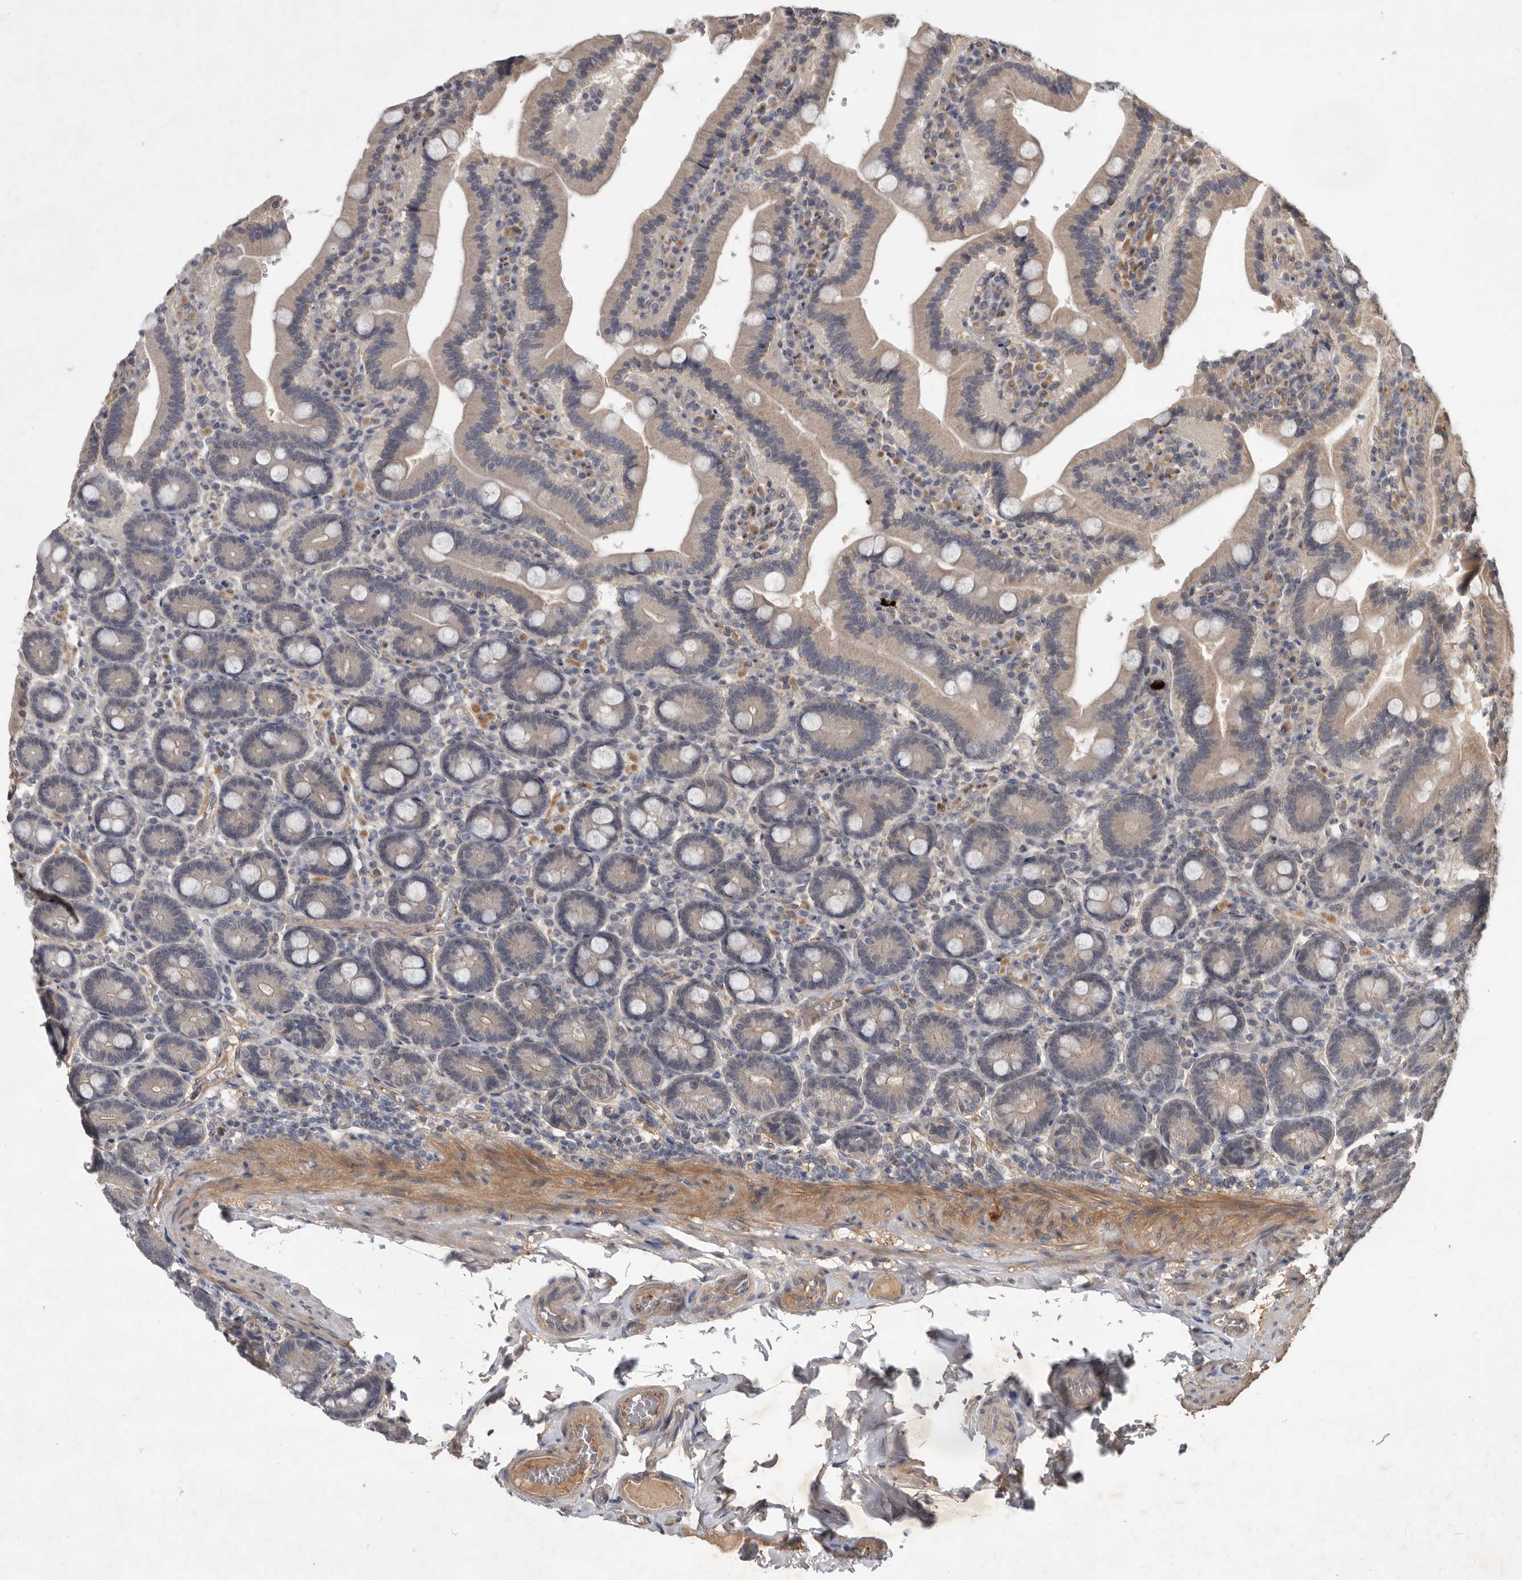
{"staining": {"intensity": "weak", "quantity": "25%-75%", "location": "cytoplasmic/membranous"}, "tissue": "duodenum", "cell_type": "Glandular cells", "image_type": "normal", "snomed": [{"axis": "morphology", "description": "Normal tissue, NOS"}, {"axis": "topography", "description": "Duodenum"}], "caption": "The photomicrograph reveals staining of normal duodenum, revealing weak cytoplasmic/membranous protein staining (brown color) within glandular cells.", "gene": "DNAJC28", "patient": {"sex": "female", "age": 62}}